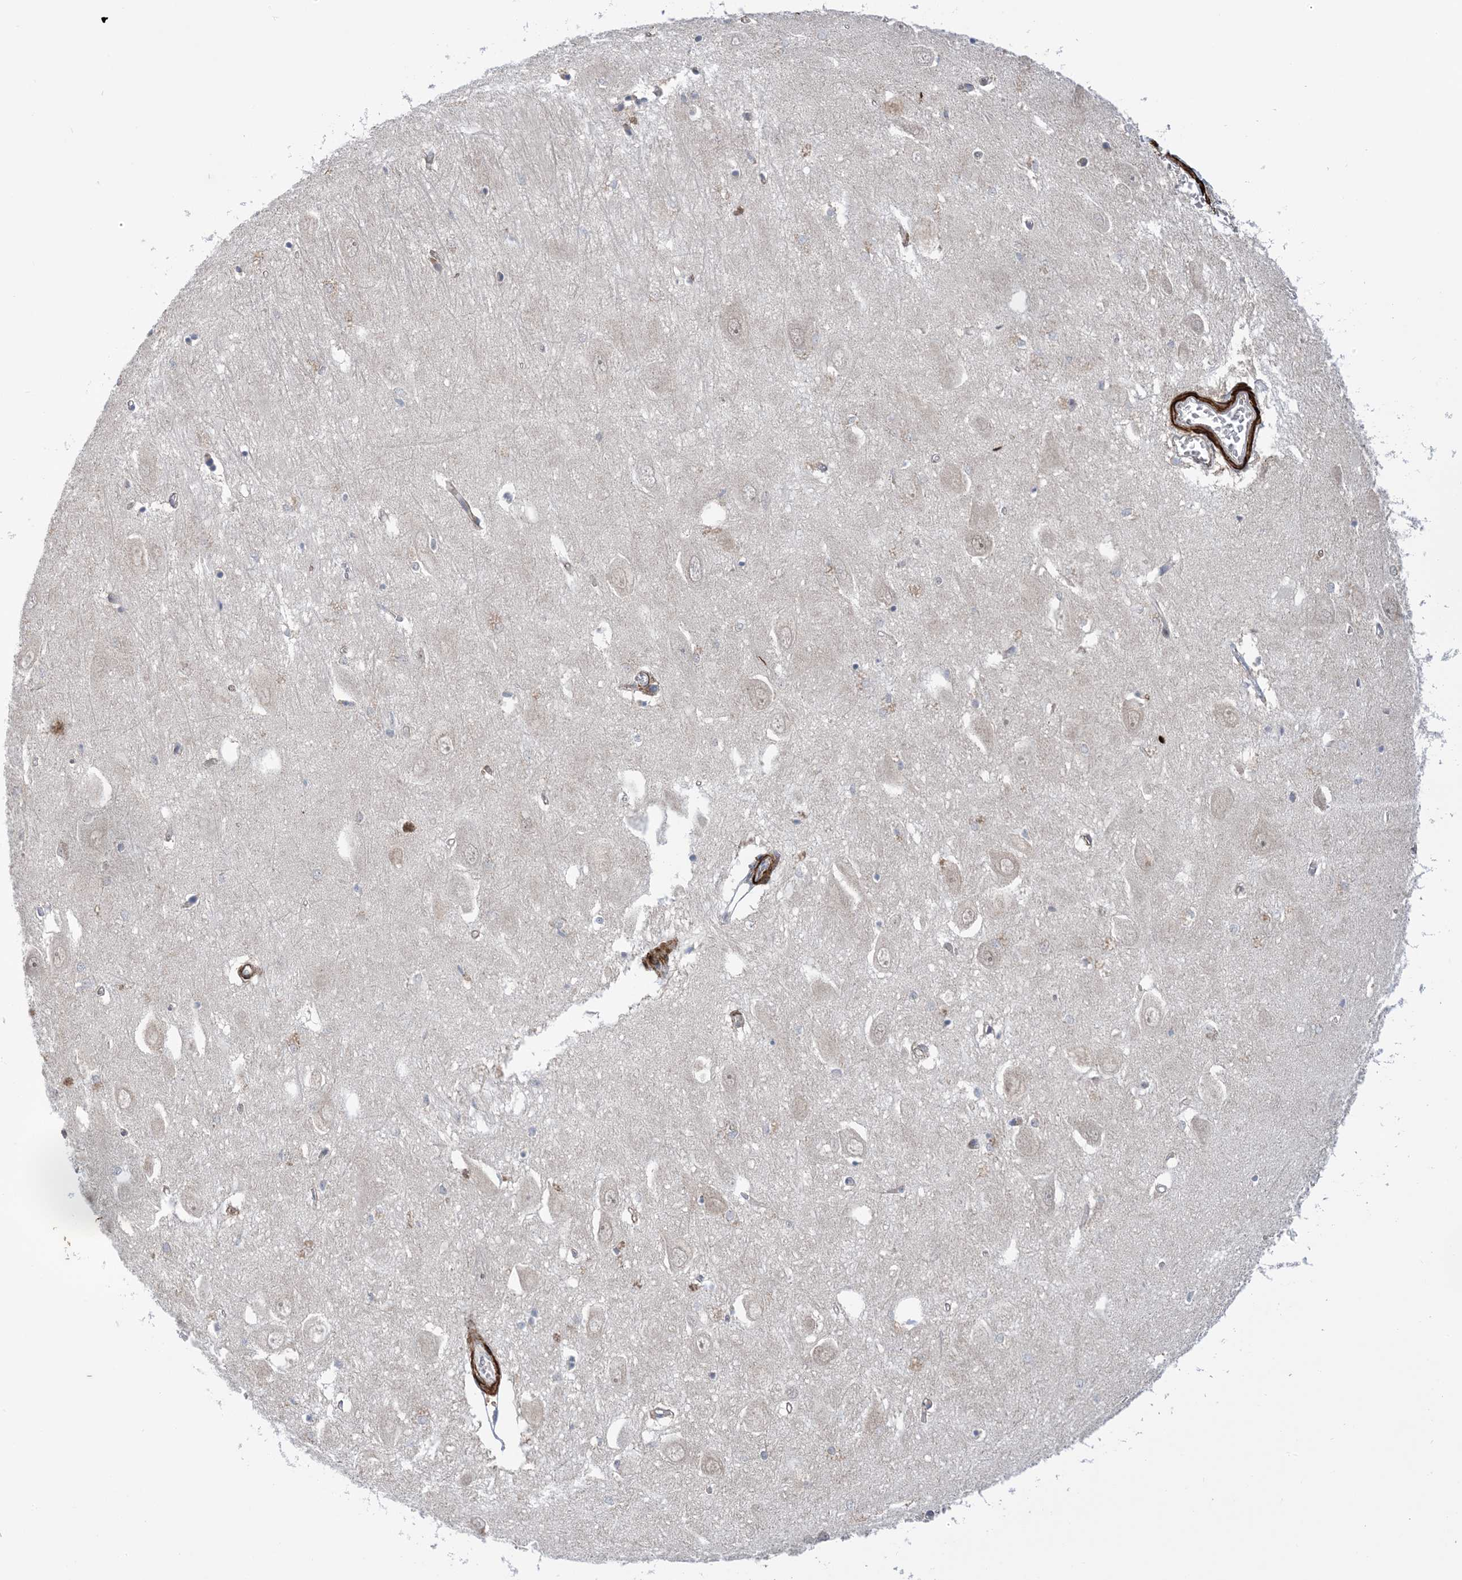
{"staining": {"intensity": "negative", "quantity": "none", "location": "none"}, "tissue": "hippocampus", "cell_type": "Glial cells", "image_type": "normal", "snomed": [{"axis": "morphology", "description": "Normal tissue, NOS"}, {"axis": "topography", "description": "Hippocampus"}], "caption": "This is a histopathology image of immunohistochemistry (IHC) staining of unremarkable hippocampus, which shows no staining in glial cells.", "gene": "ZNF8", "patient": {"sex": "female", "age": 64}}